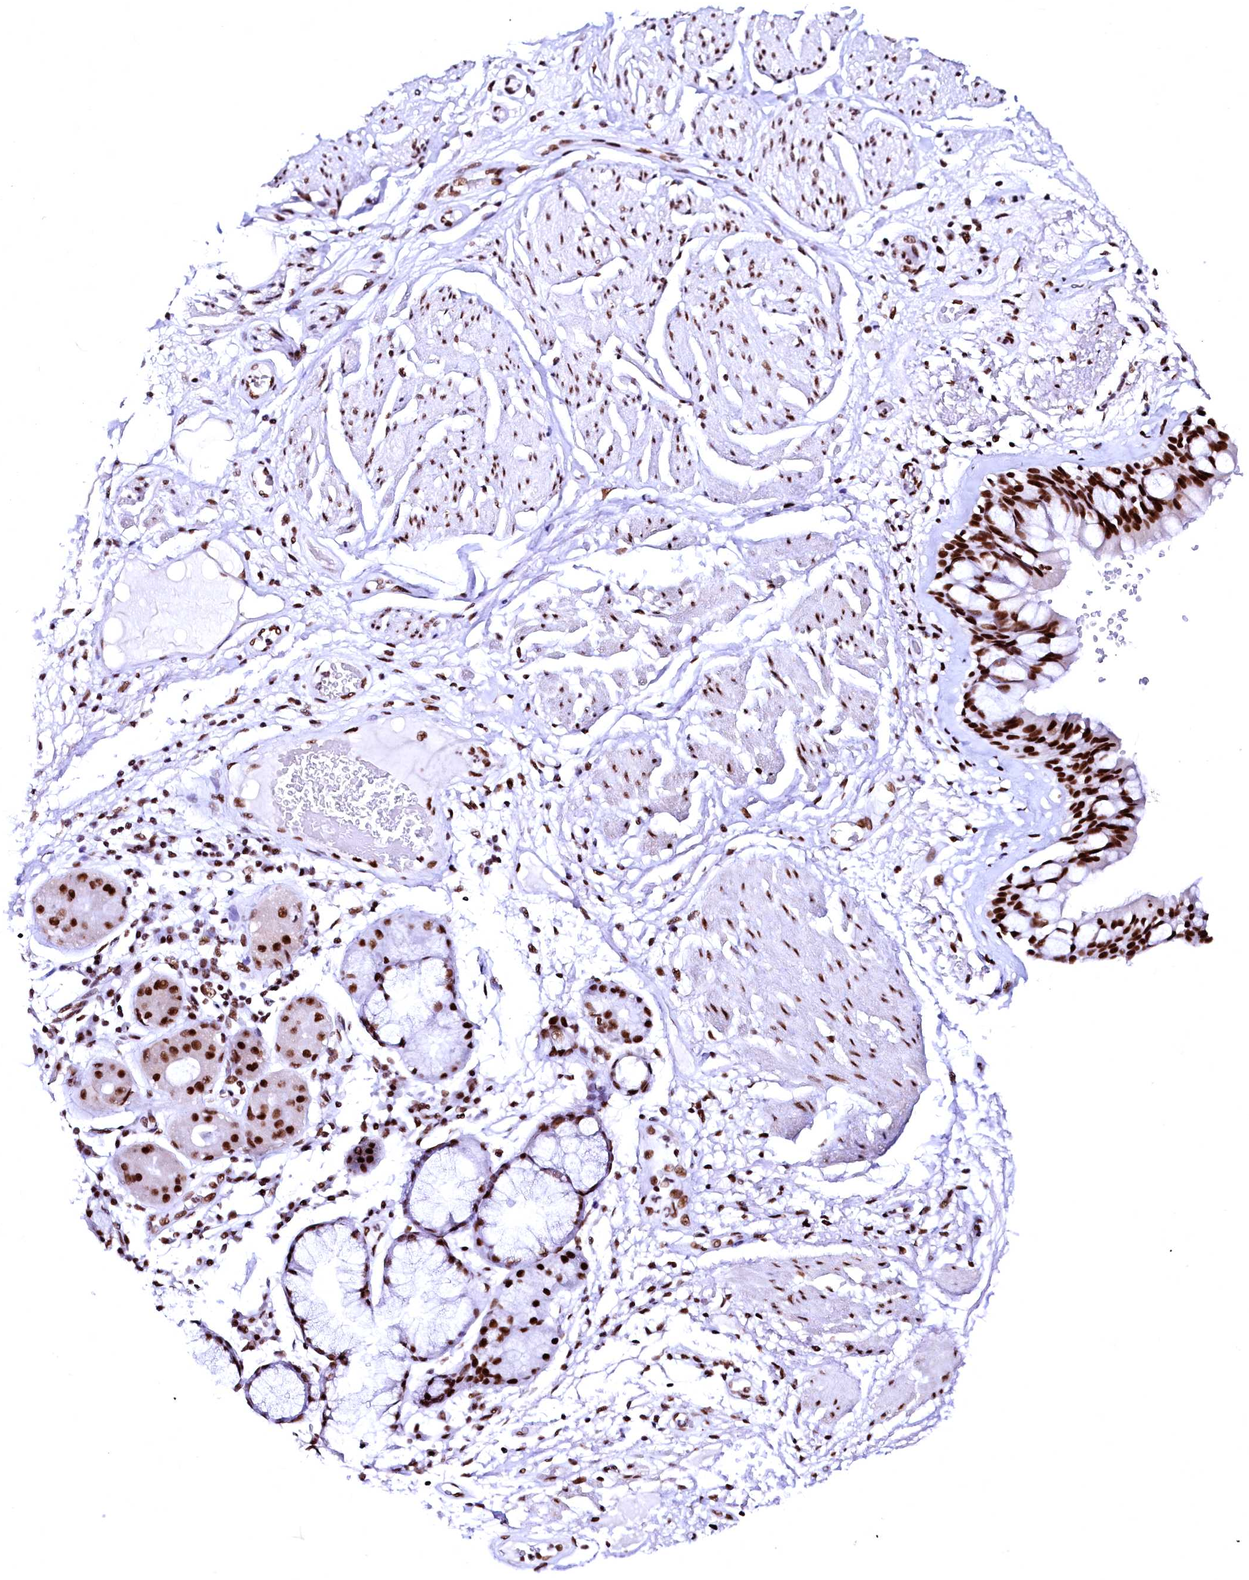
{"staining": {"intensity": "strong", "quantity": ">75%", "location": "nuclear"}, "tissue": "adipose tissue", "cell_type": "Adipocytes", "image_type": "normal", "snomed": [{"axis": "morphology", "description": "Normal tissue, NOS"}, {"axis": "topography", "description": "Bronchus"}], "caption": "Protein staining displays strong nuclear staining in approximately >75% of adipocytes in benign adipose tissue. The protein of interest is shown in brown color, while the nuclei are stained blue.", "gene": "CPSF6", "patient": {"sex": "male", "age": 66}}